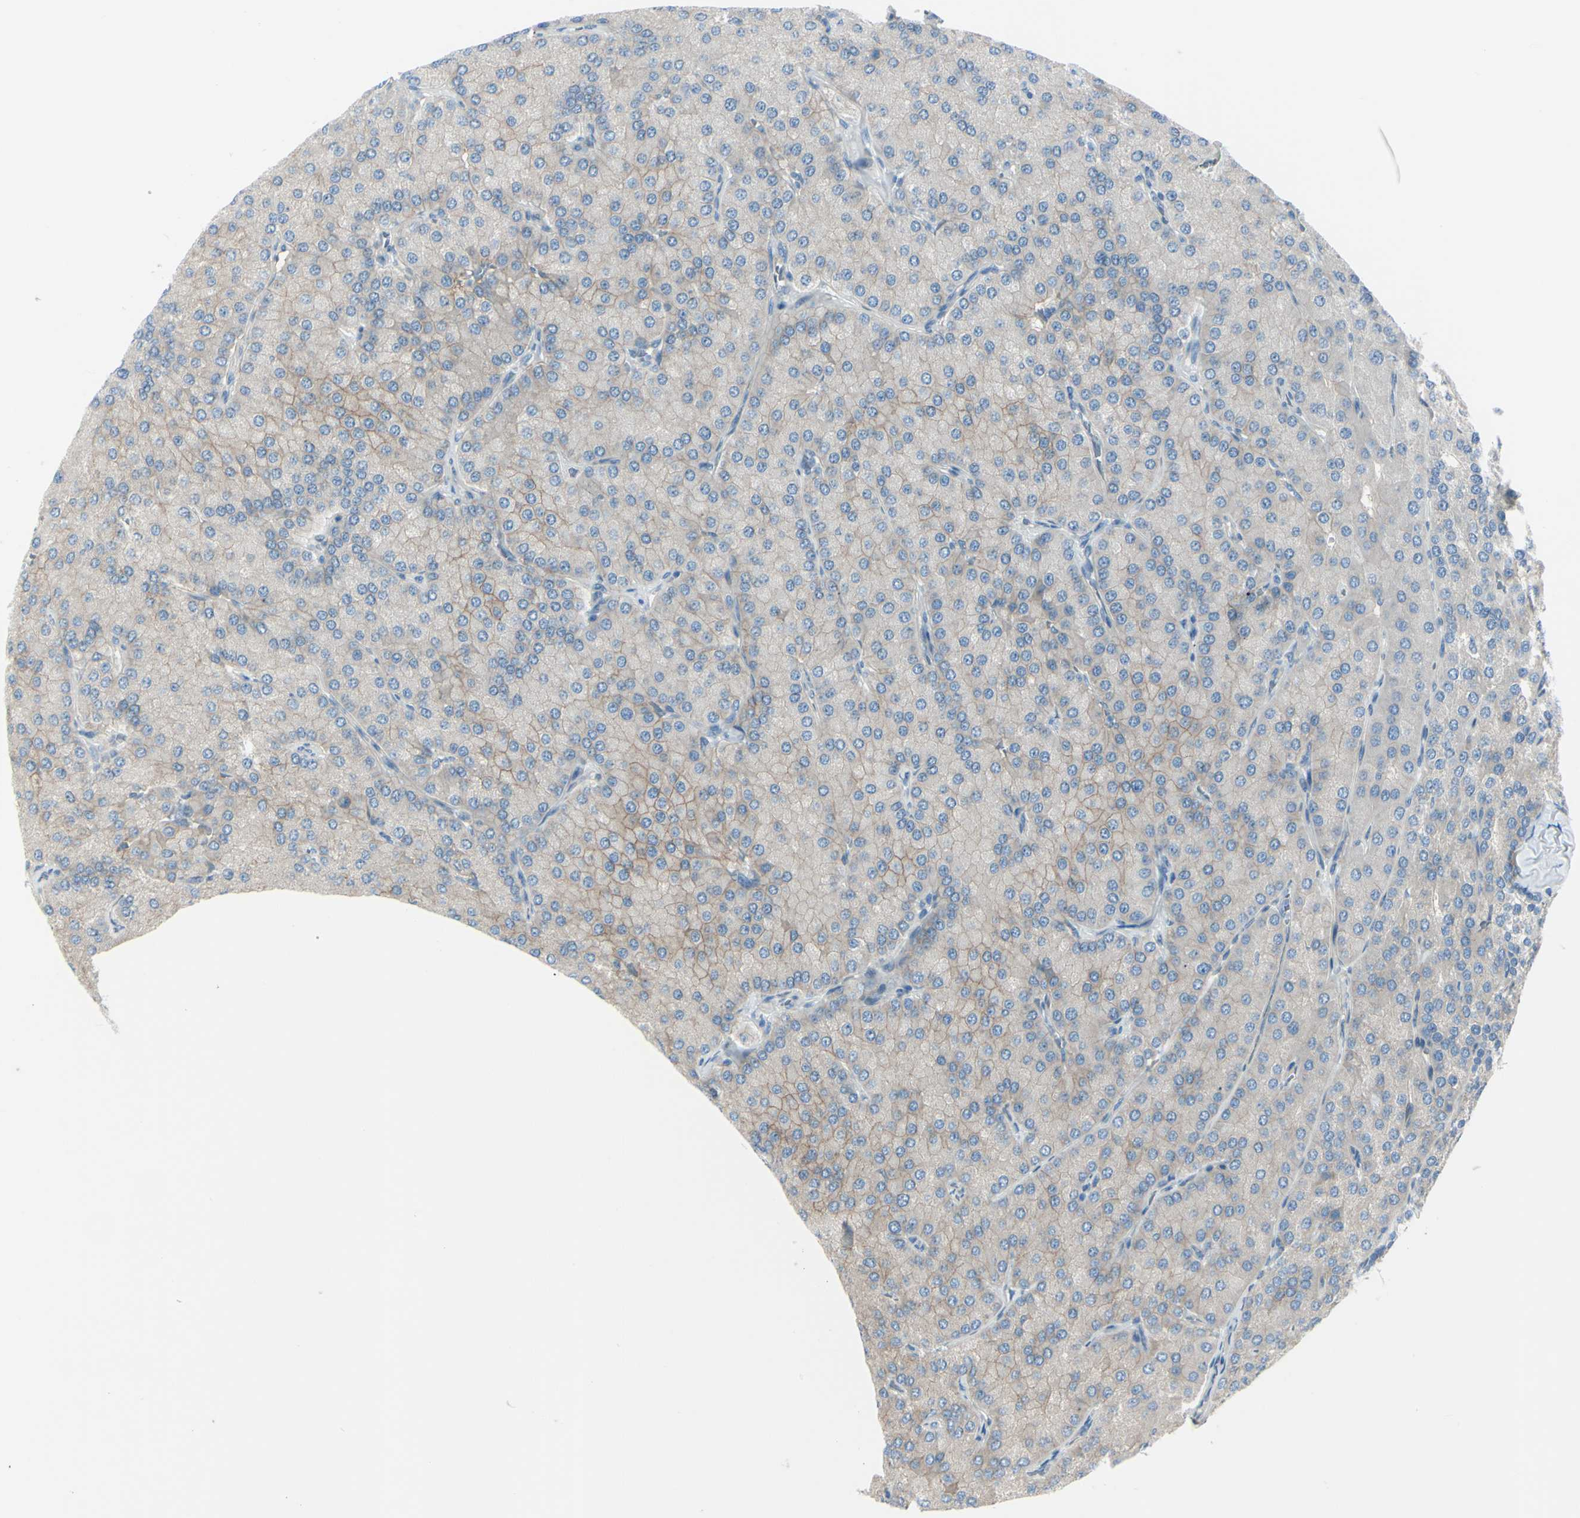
{"staining": {"intensity": "moderate", "quantity": ">75%", "location": "cytoplasmic/membranous"}, "tissue": "parathyroid gland", "cell_type": "Glandular cells", "image_type": "normal", "snomed": [{"axis": "morphology", "description": "Normal tissue, NOS"}, {"axis": "morphology", "description": "Adenoma, NOS"}, {"axis": "topography", "description": "Parathyroid gland"}], "caption": "A medium amount of moderate cytoplasmic/membranous expression is present in about >75% of glandular cells in normal parathyroid gland. Ihc stains the protein in brown and the nuclei are stained blue.", "gene": "LRRK1", "patient": {"sex": "female", "age": 86}}